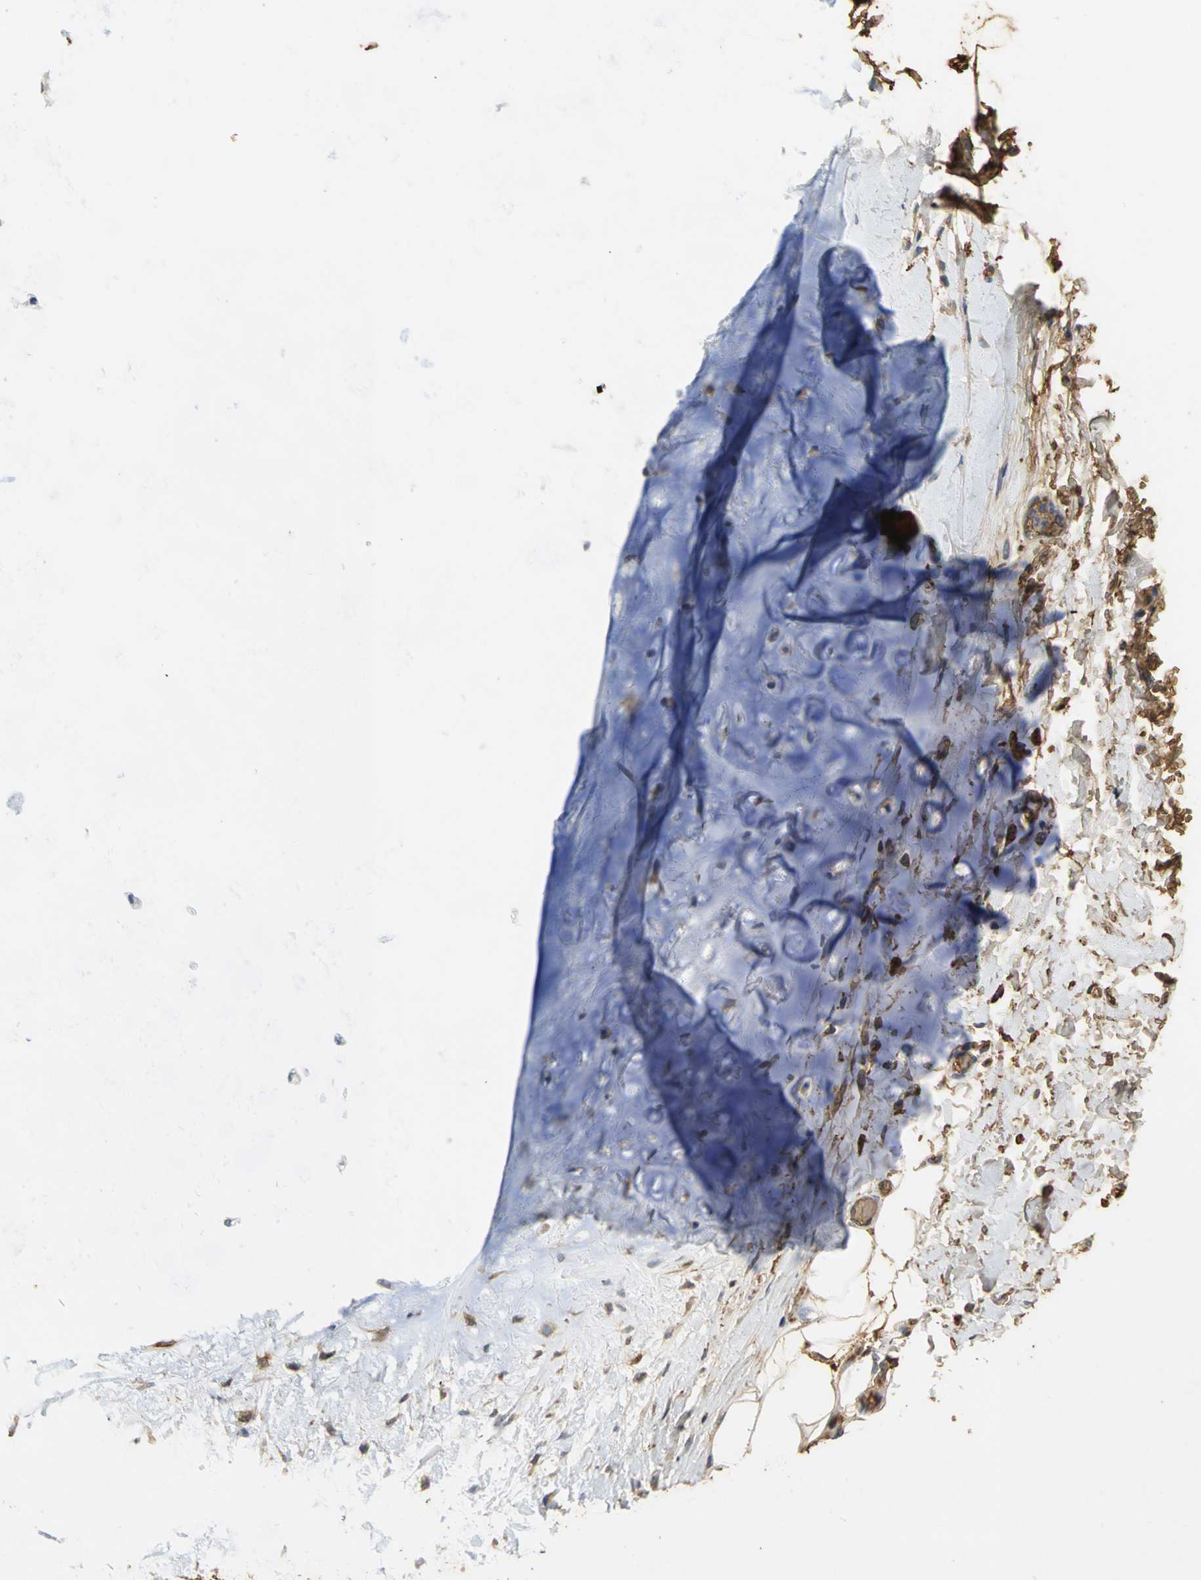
{"staining": {"intensity": "moderate", "quantity": ">75%", "location": "cytoplasmic/membranous"}, "tissue": "adipose tissue", "cell_type": "Adipocytes", "image_type": "normal", "snomed": [{"axis": "morphology", "description": "Normal tissue, NOS"}, {"axis": "topography", "description": "Cartilage tissue"}, {"axis": "topography", "description": "Bronchus"}], "caption": "Immunohistochemistry (IHC) micrograph of benign adipose tissue: adipose tissue stained using immunohistochemistry (IHC) shows medium levels of moderate protein expression localized specifically in the cytoplasmic/membranous of adipocytes, appearing as a cytoplasmic/membranous brown color.", "gene": "TREM1", "patient": {"sex": "female", "age": 73}}